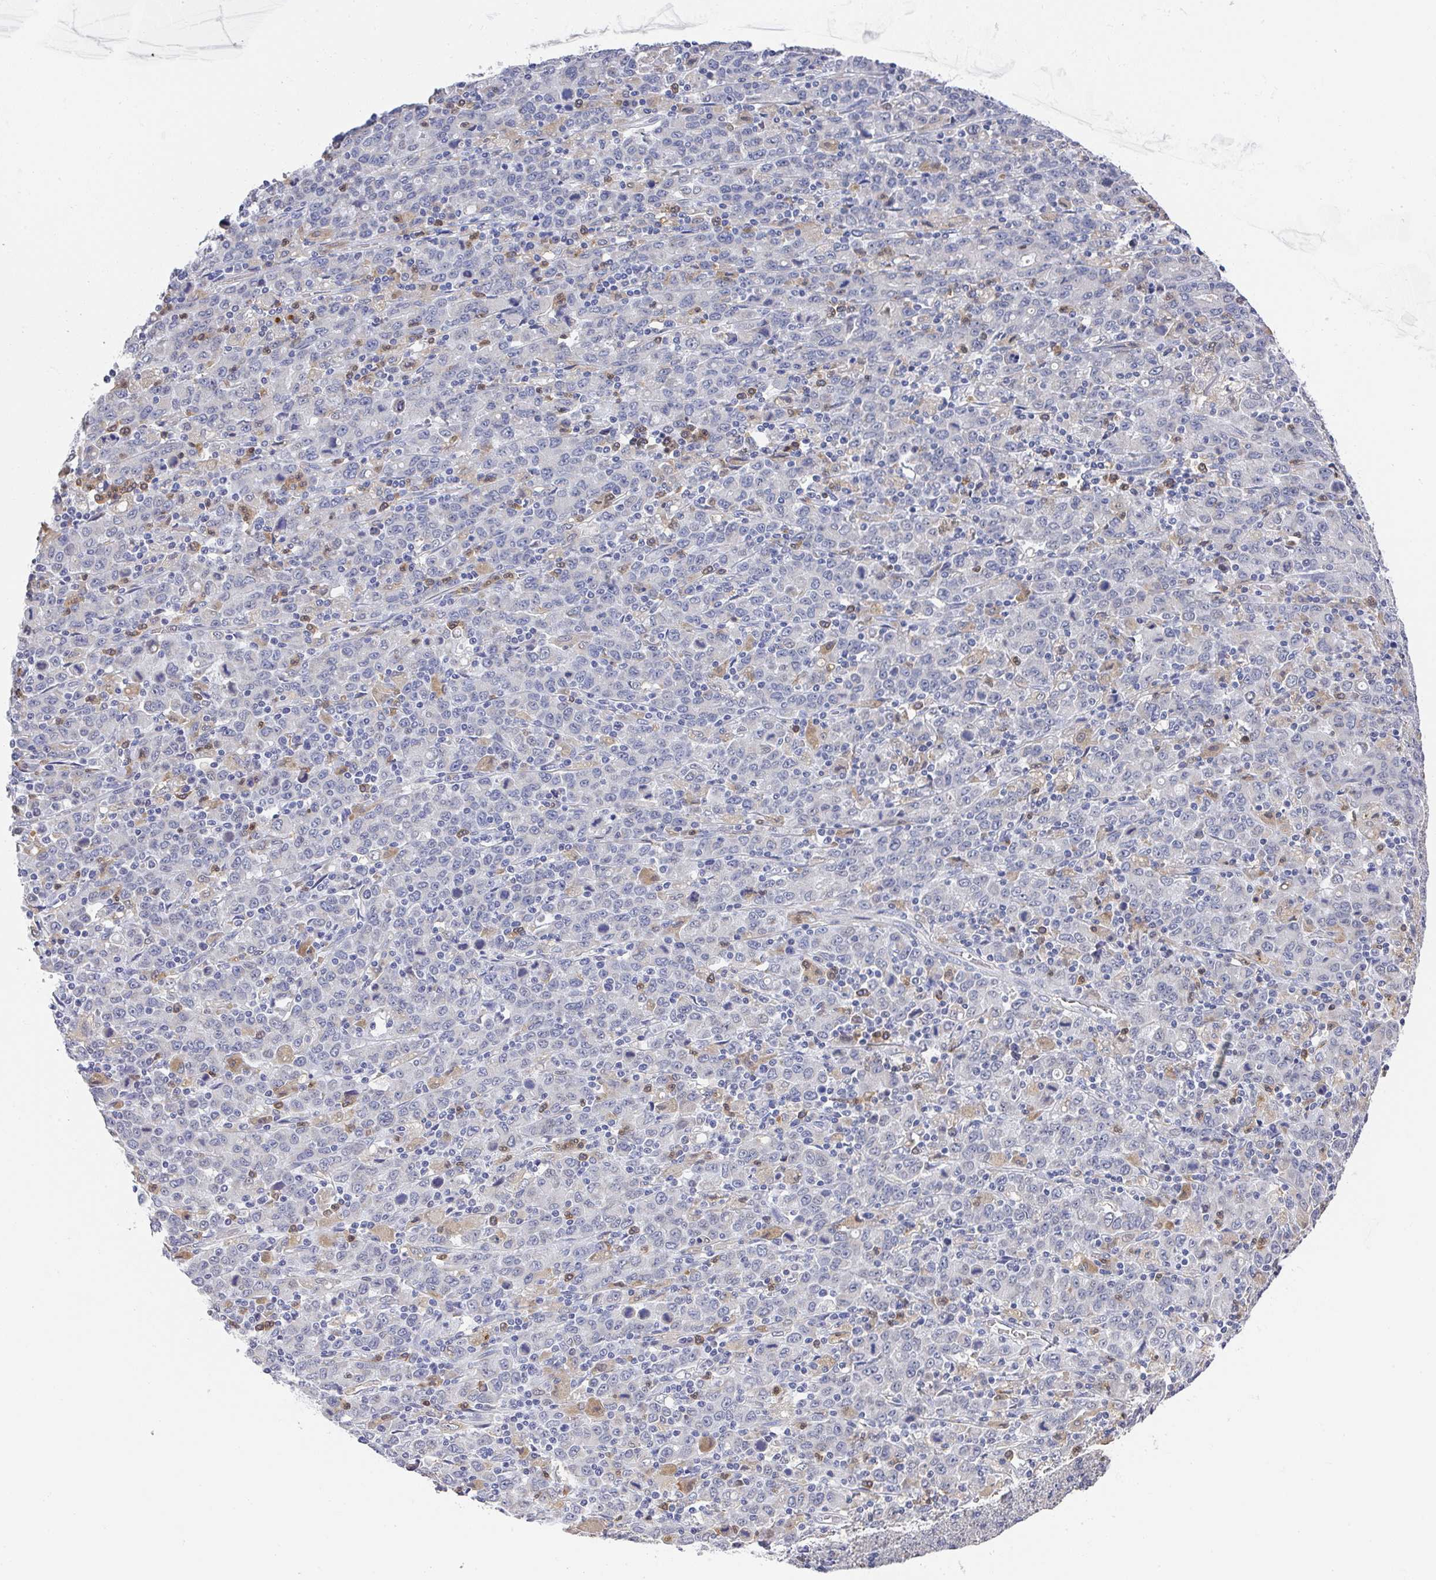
{"staining": {"intensity": "negative", "quantity": "none", "location": "none"}, "tissue": "stomach cancer", "cell_type": "Tumor cells", "image_type": "cancer", "snomed": [{"axis": "morphology", "description": "Adenocarcinoma, NOS"}, {"axis": "topography", "description": "Stomach, upper"}], "caption": "There is no significant expression in tumor cells of stomach cancer (adenocarcinoma). The staining is performed using DAB brown chromogen with nuclei counter-stained in using hematoxylin.", "gene": "NCF1", "patient": {"sex": "male", "age": 69}}